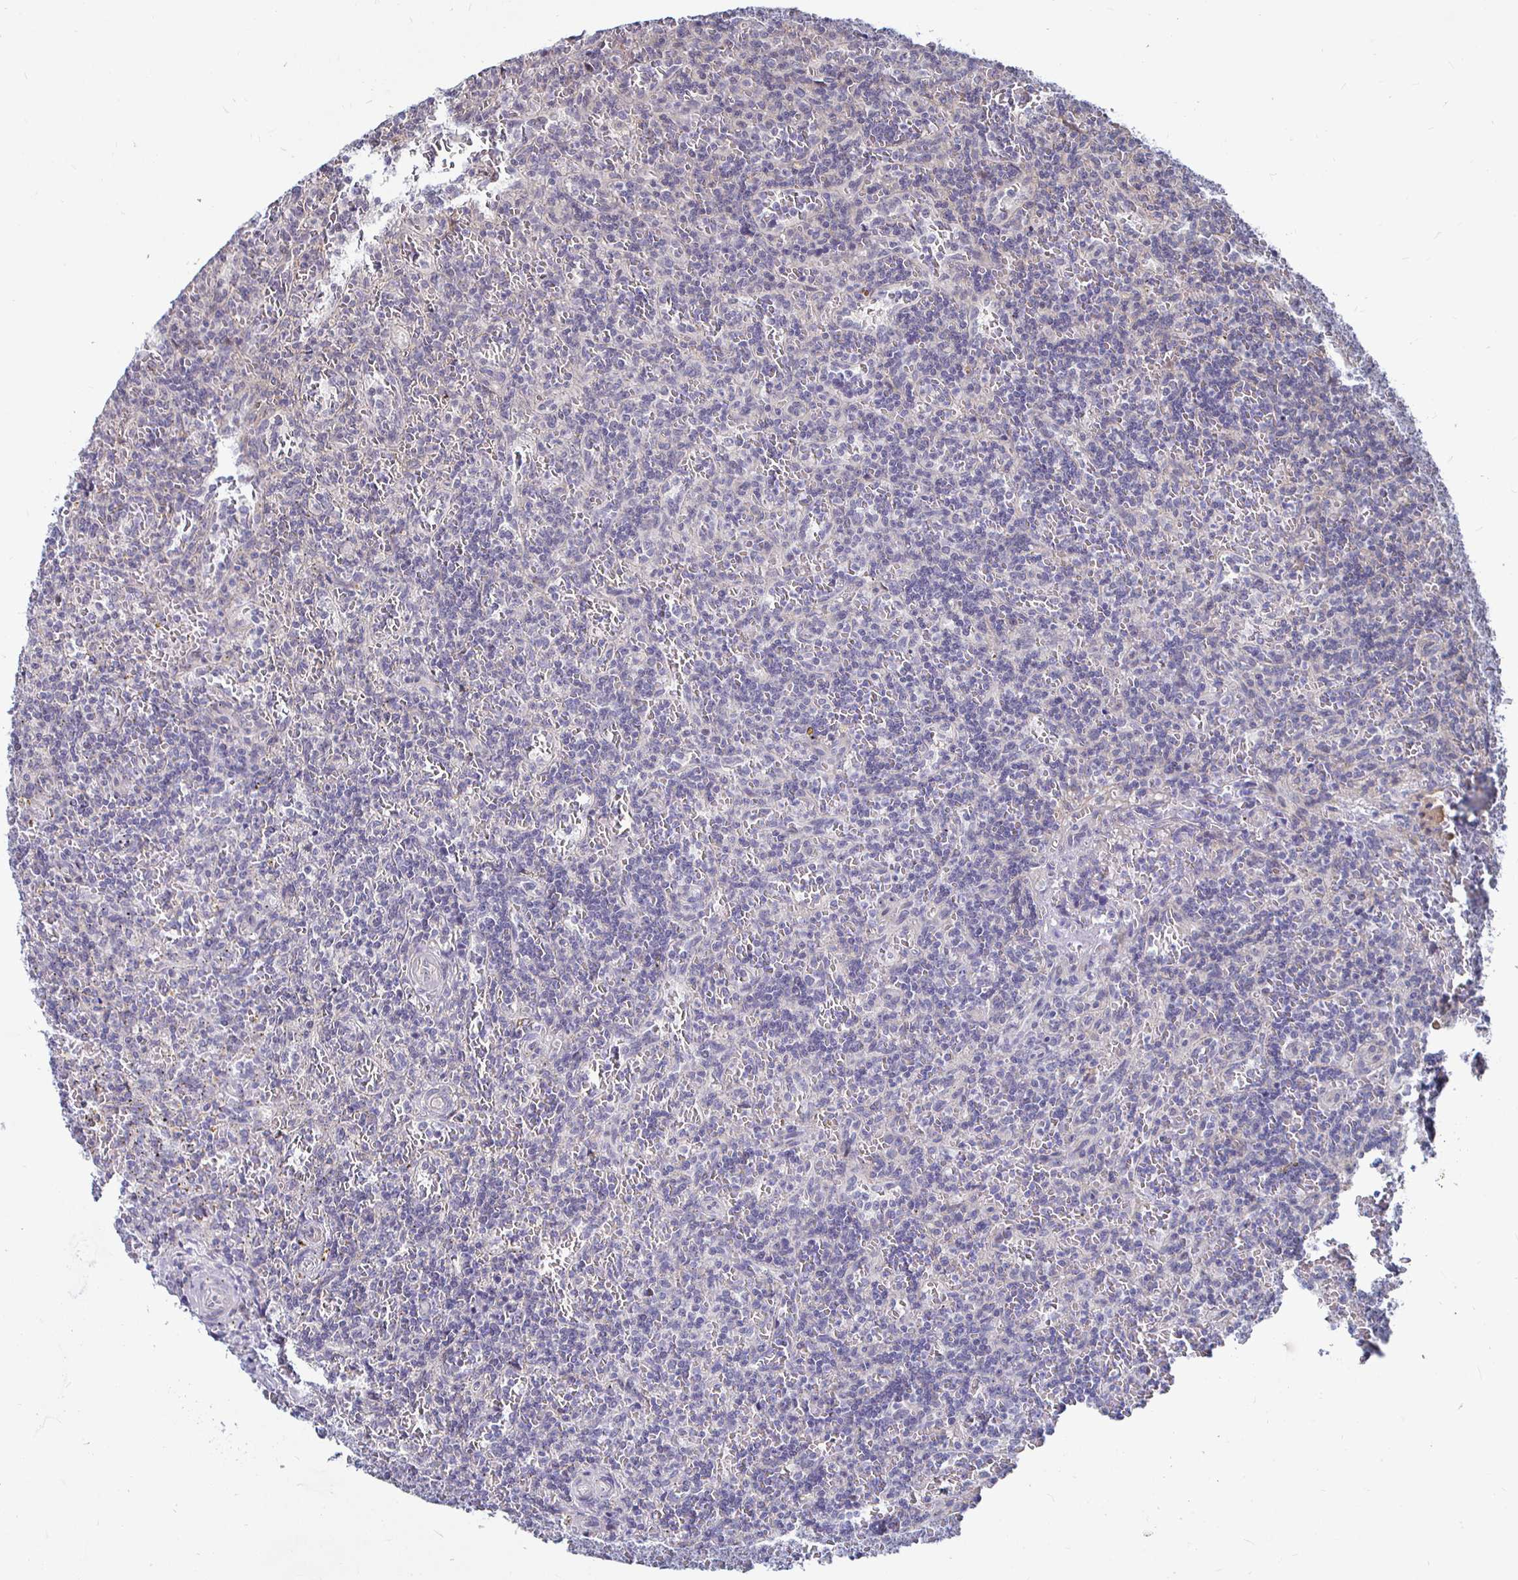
{"staining": {"intensity": "negative", "quantity": "none", "location": "none"}, "tissue": "lymphoma", "cell_type": "Tumor cells", "image_type": "cancer", "snomed": [{"axis": "morphology", "description": "Malignant lymphoma, non-Hodgkin's type, Low grade"}, {"axis": "topography", "description": "Spleen"}], "caption": "Immunohistochemistry of human lymphoma shows no staining in tumor cells.", "gene": "CAPN11", "patient": {"sex": "male", "age": 73}}